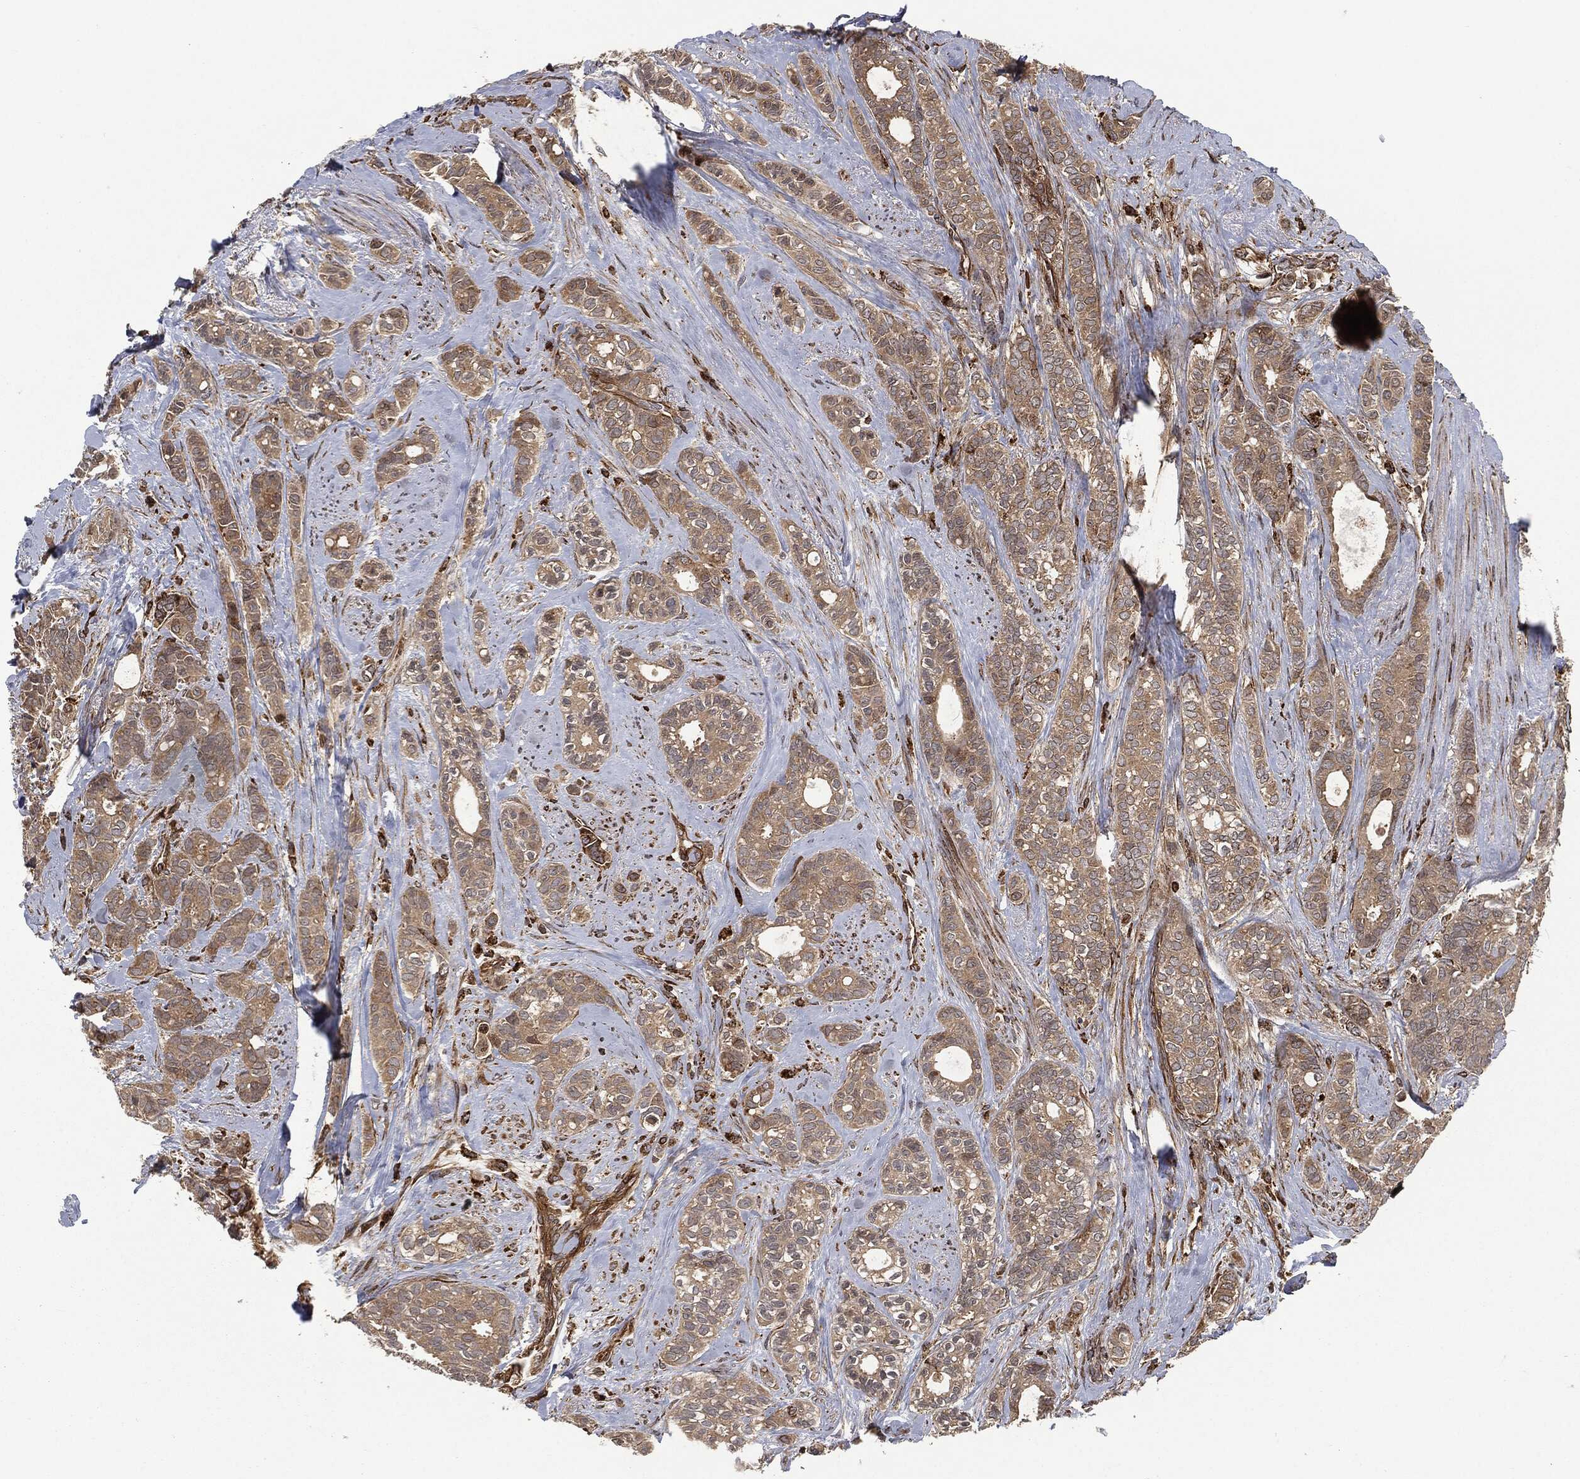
{"staining": {"intensity": "moderate", "quantity": ">75%", "location": "cytoplasmic/membranous"}, "tissue": "breast cancer", "cell_type": "Tumor cells", "image_type": "cancer", "snomed": [{"axis": "morphology", "description": "Duct carcinoma"}, {"axis": "topography", "description": "Breast"}], "caption": "A photomicrograph showing moderate cytoplasmic/membranous expression in about >75% of tumor cells in infiltrating ductal carcinoma (breast), as visualized by brown immunohistochemical staining.", "gene": "RFTN1", "patient": {"sex": "female", "age": 71}}